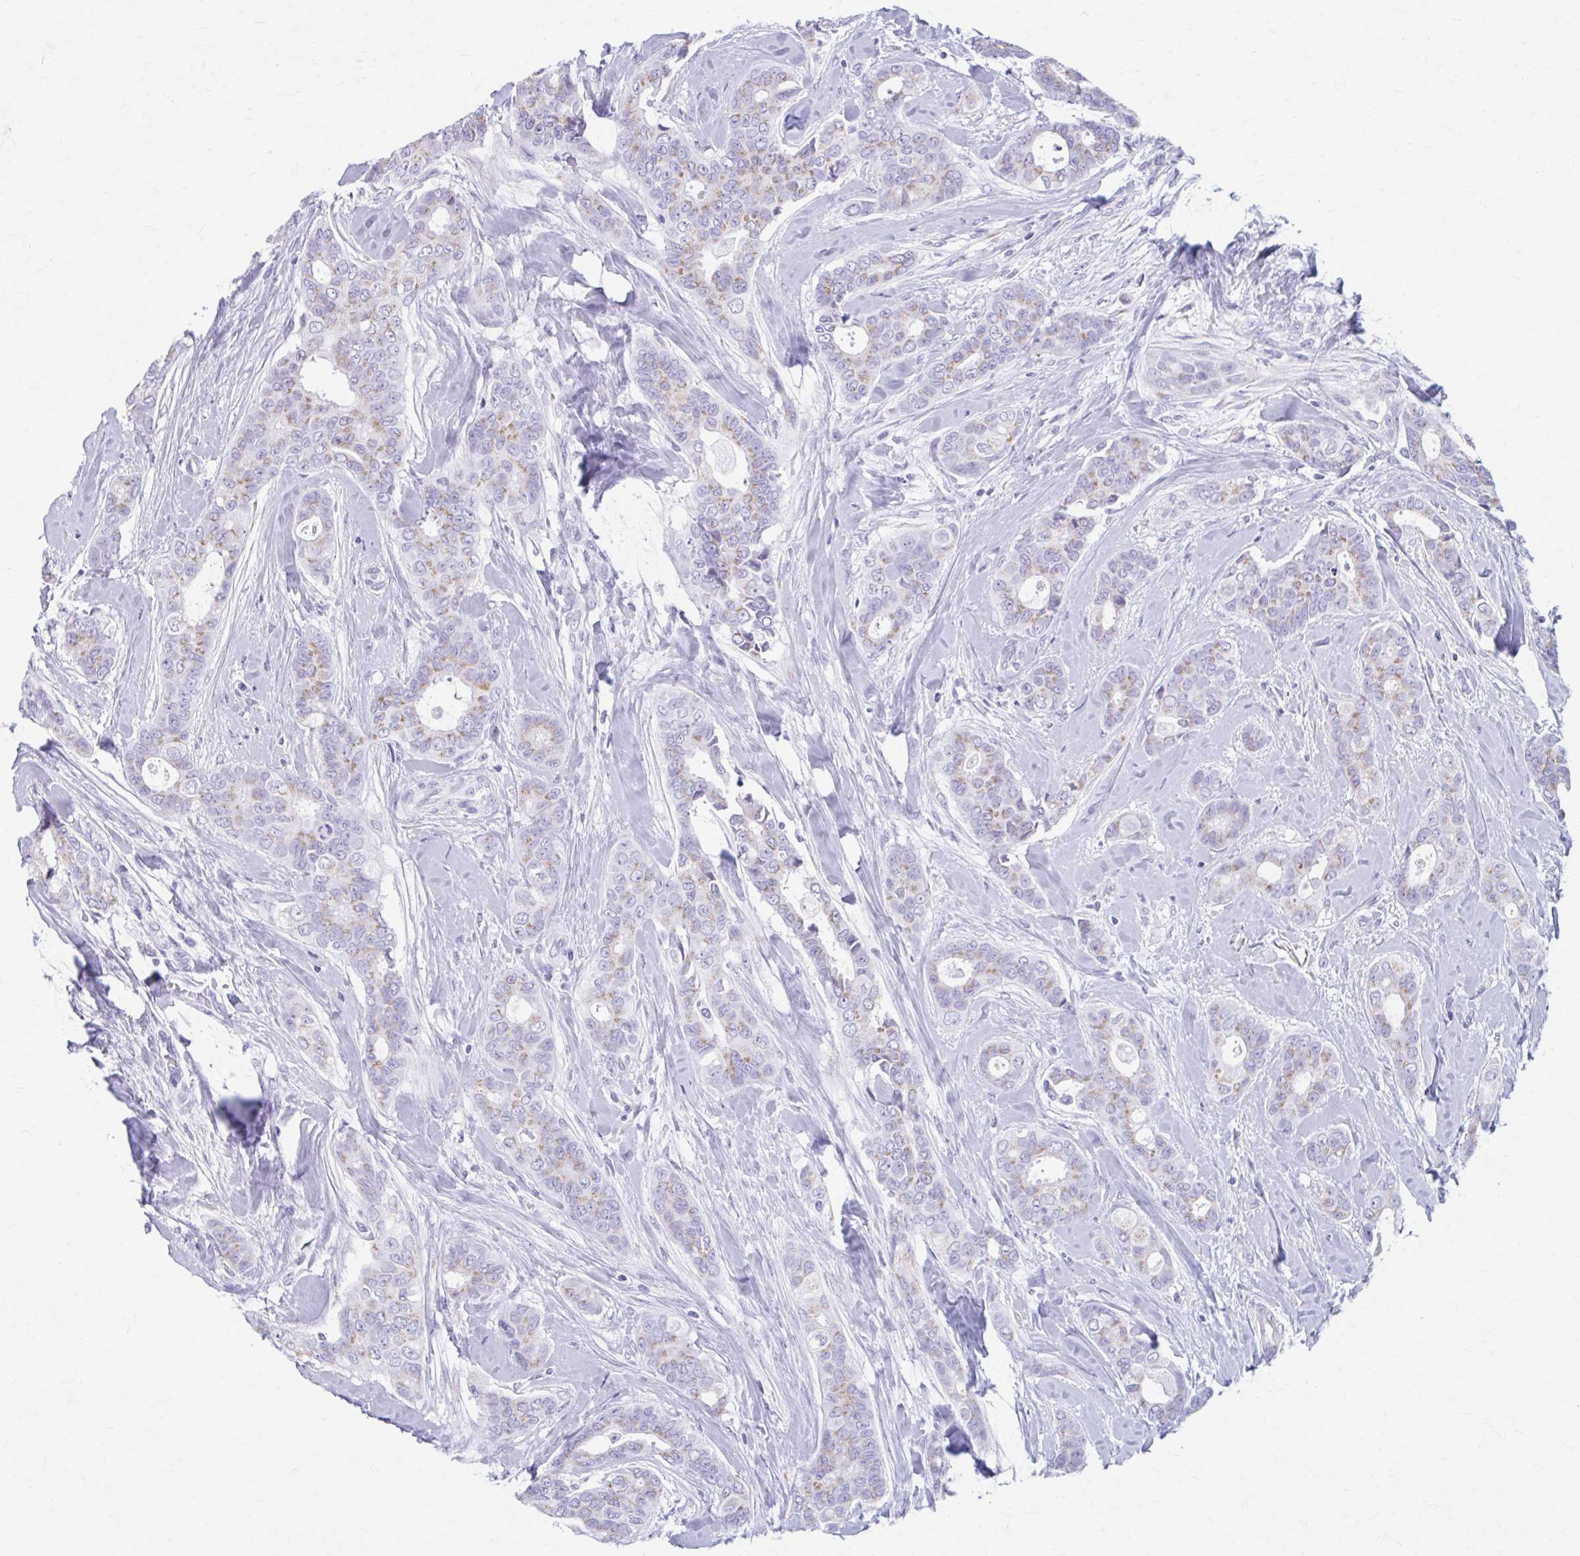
{"staining": {"intensity": "weak", "quantity": "<25%", "location": "cytoplasmic/membranous"}, "tissue": "breast cancer", "cell_type": "Tumor cells", "image_type": "cancer", "snomed": [{"axis": "morphology", "description": "Duct carcinoma"}, {"axis": "topography", "description": "Breast"}], "caption": "This is an immunohistochemistry (IHC) micrograph of human infiltrating ductal carcinoma (breast). There is no staining in tumor cells.", "gene": "KCNE2", "patient": {"sex": "female", "age": 45}}